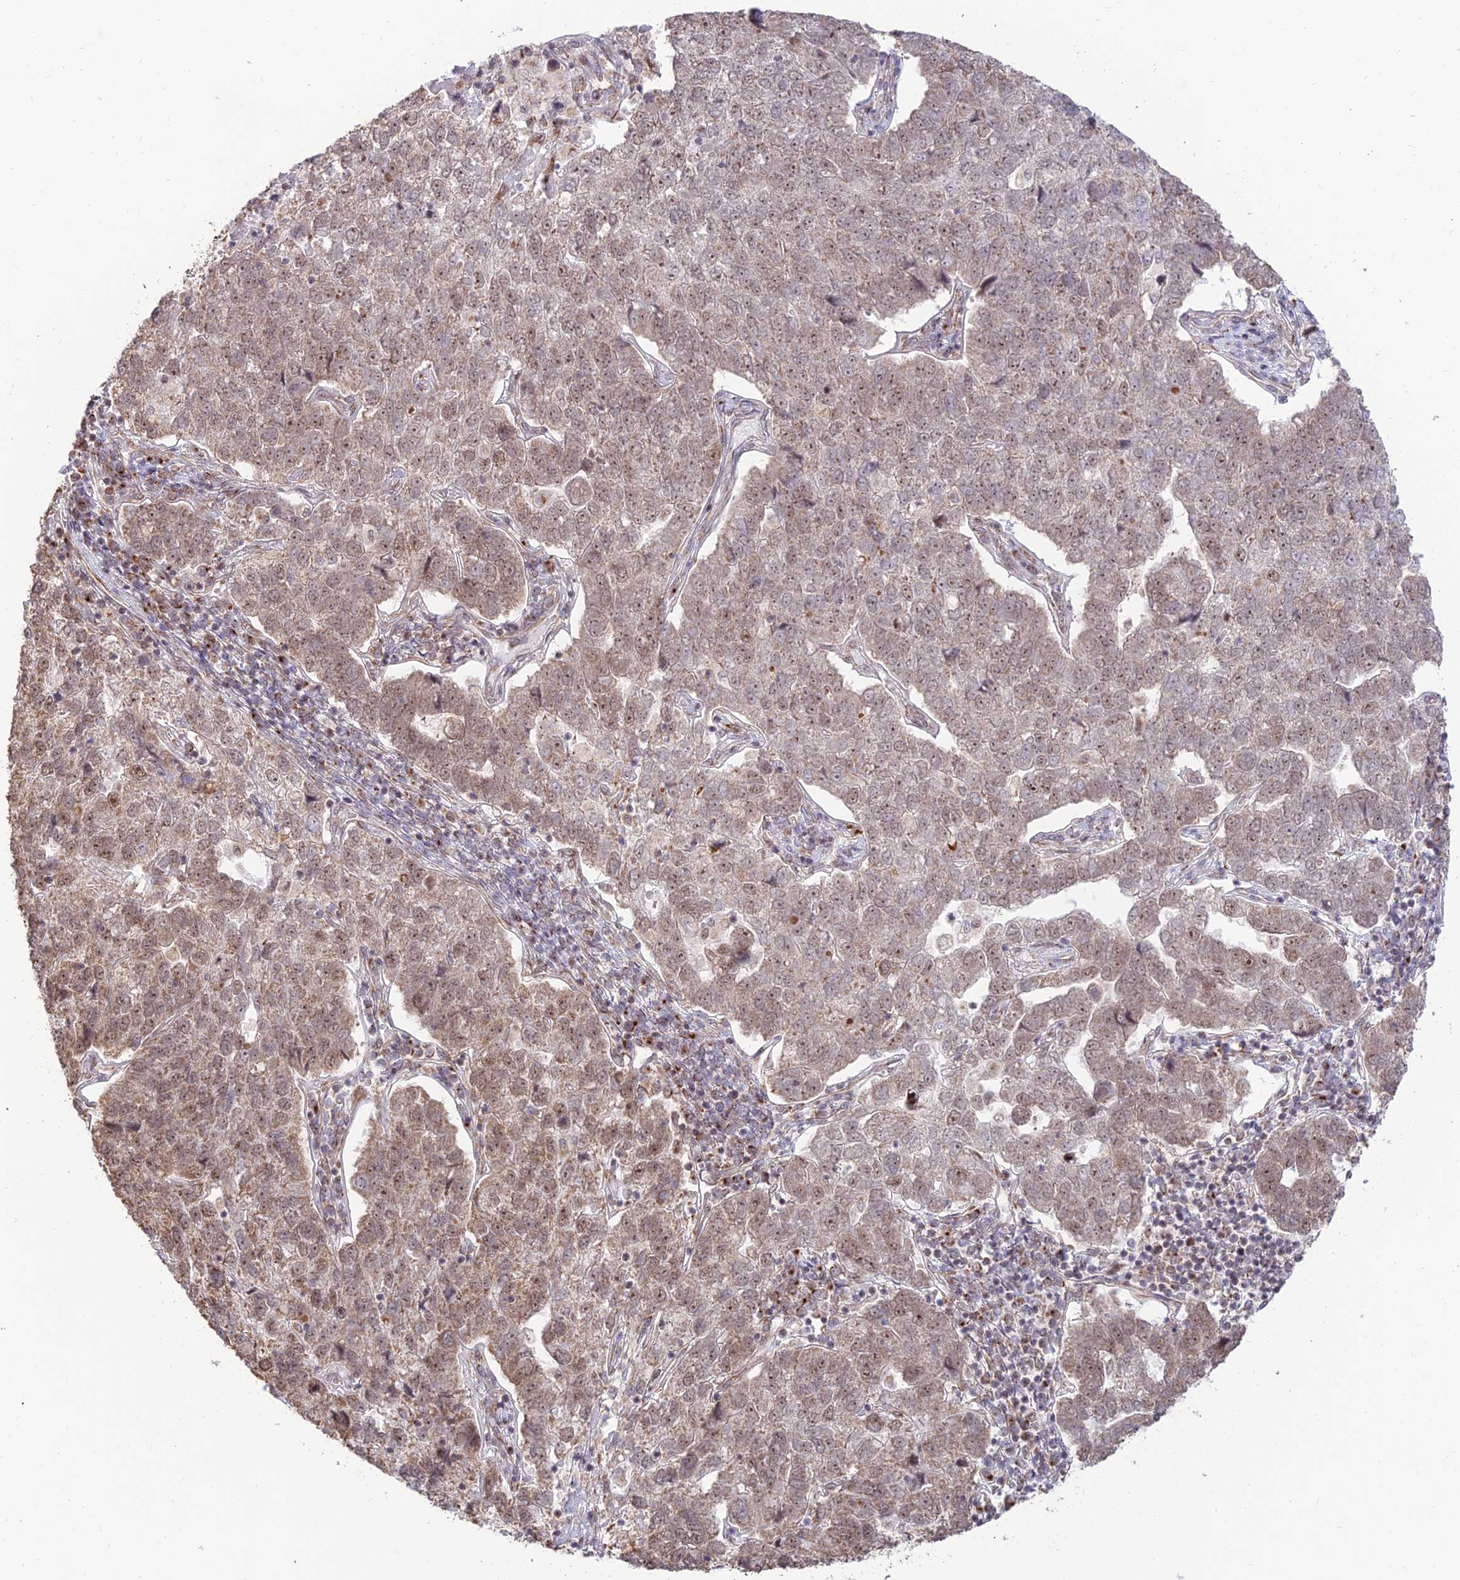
{"staining": {"intensity": "moderate", "quantity": "25%-75%", "location": "cytoplasmic/membranous,nuclear"}, "tissue": "pancreatic cancer", "cell_type": "Tumor cells", "image_type": "cancer", "snomed": [{"axis": "morphology", "description": "Adenocarcinoma, NOS"}, {"axis": "topography", "description": "Pancreas"}], "caption": "An IHC image of neoplastic tissue is shown. Protein staining in brown labels moderate cytoplasmic/membranous and nuclear positivity in pancreatic adenocarcinoma within tumor cells.", "gene": "GOLGA3", "patient": {"sex": "female", "age": 61}}